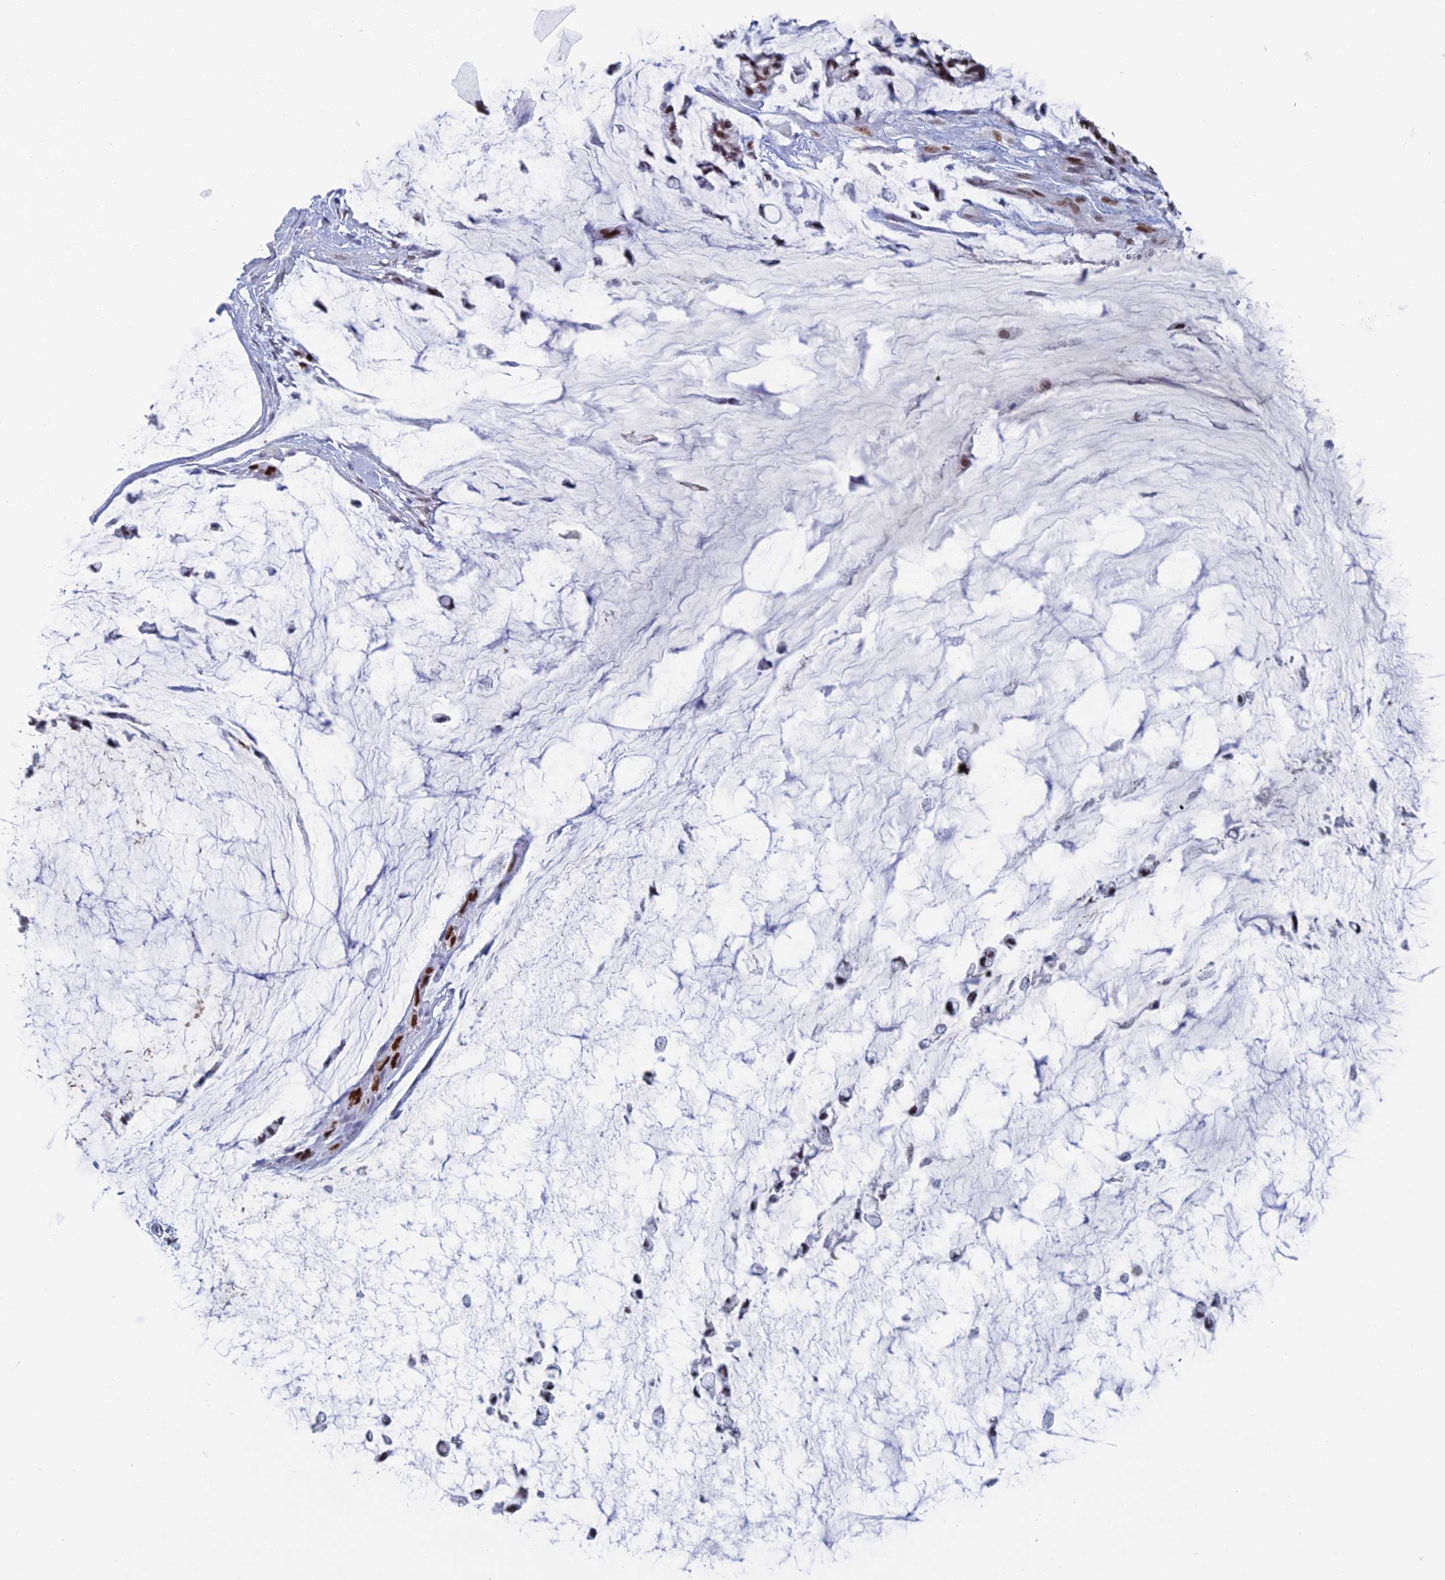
{"staining": {"intensity": "moderate", "quantity": ">75%", "location": "nuclear"}, "tissue": "ovarian cancer", "cell_type": "Tumor cells", "image_type": "cancer", "snomed": [{"axis": "morphology", "description": "Cystadenocarcinoma, mucinous, NOS"}, {"axis": "topography", "description": "Ovary"}], "caption": "IHC histopathology image of neoplastic tissue: human mucinous cystadenocarcinoma (ovarian) stained using IHC demonstrates medium levels of moderate protein expression localized specifically in the nuclear of tumor cells, appearing as a nuclear brown color.", "gene": "NOL4L", "patient": {"sex": "female", "age": 39}}